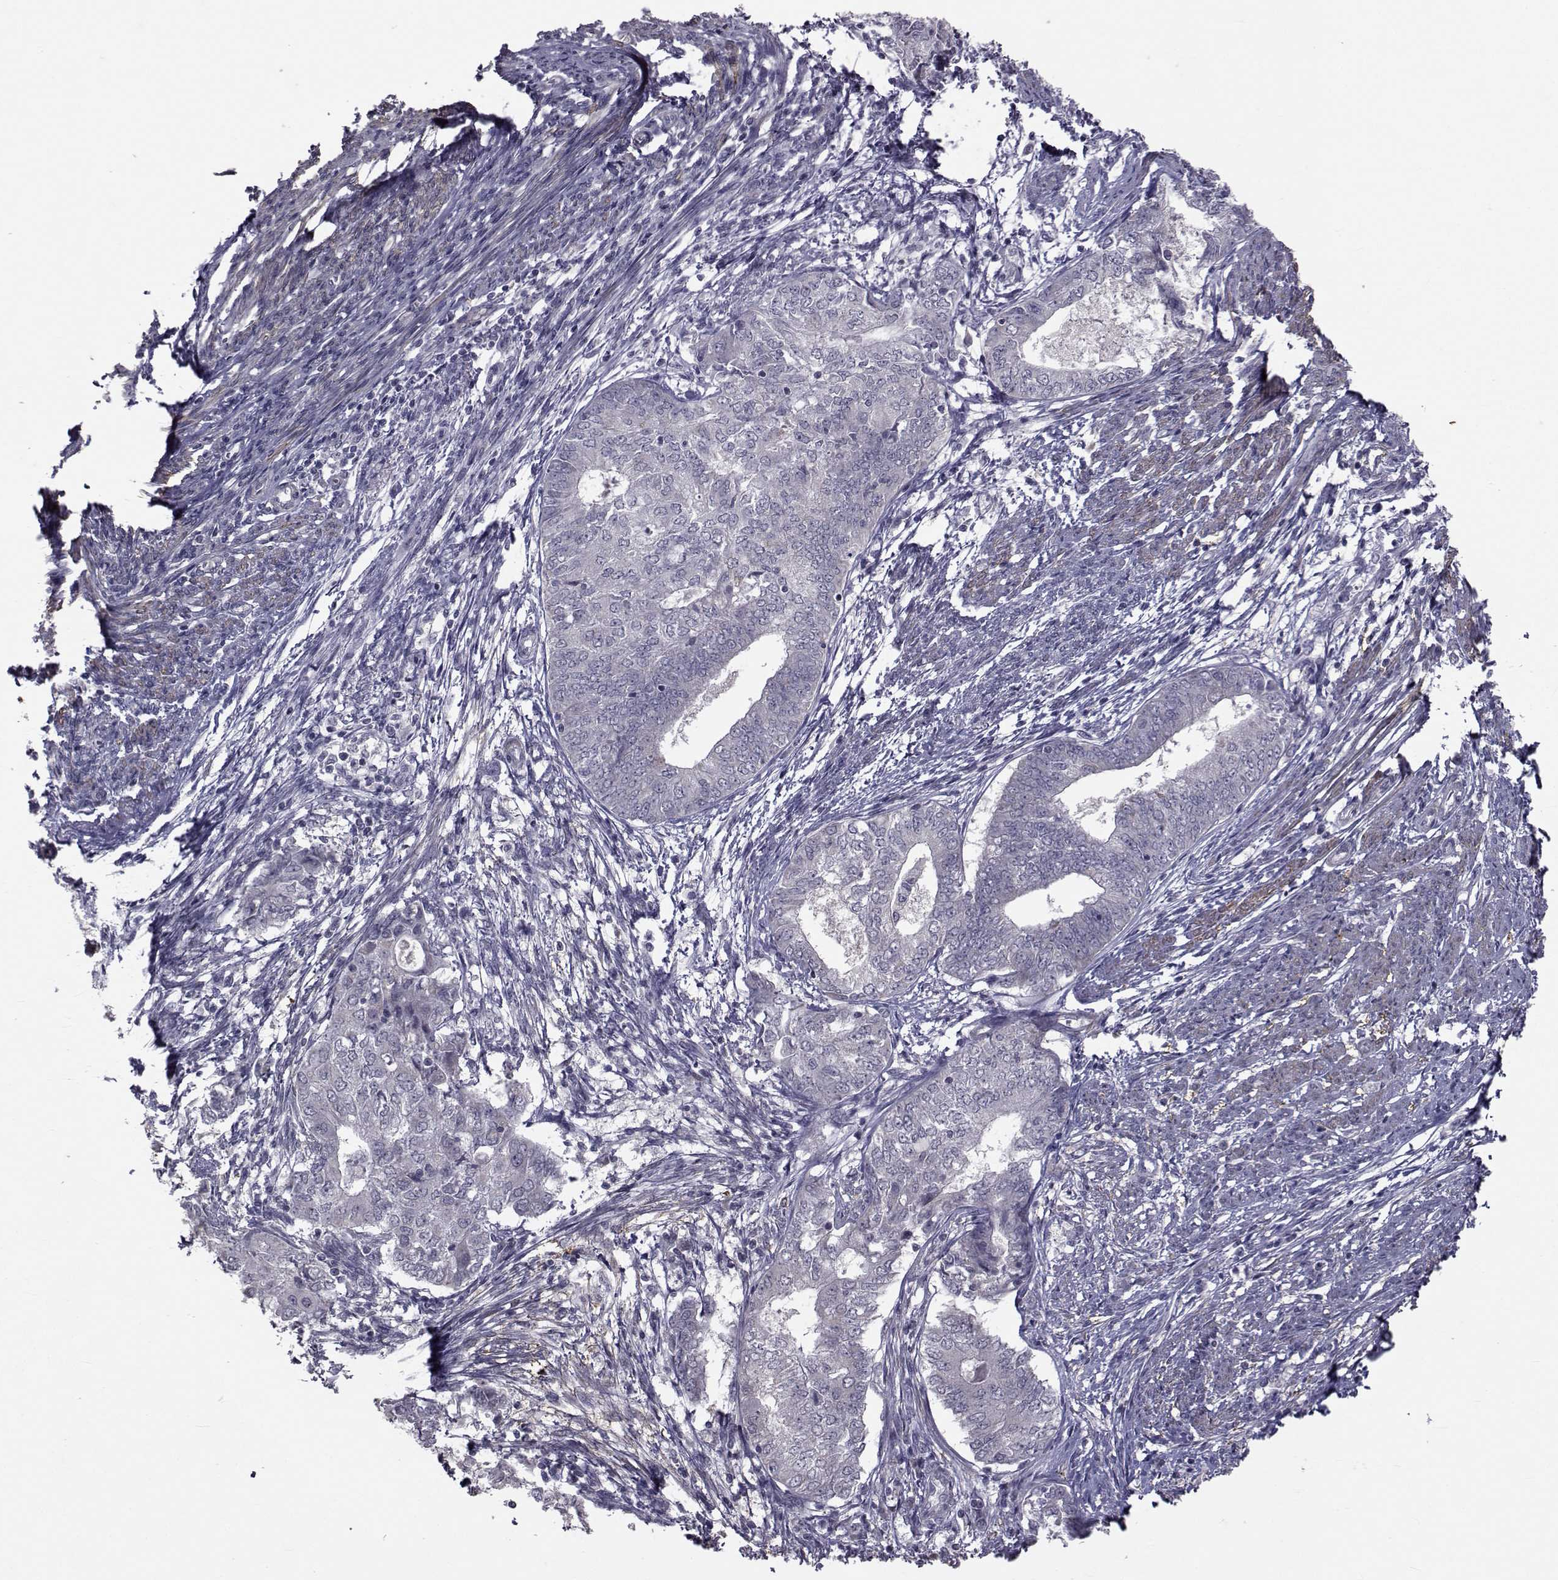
{"staining": {"intensity": "negative", "quantity": "none", "location": "none"}, "tissue": "endometrial cancer", "cell_type": "Tumor cells", "image_type": "cancer", "snomed": [{"axis": "morphology", "description": "Adenocarcinoma, NOS"}, {"axis": "topography", "description": "Endometrium"}], "caption": "There is no significant expression in tumor cells of endometrial adenocarcinoma. (DAB immunohistochemistry visualized using brightfield microscopy, high magnification).", "gene": "FDXR", "patient": {"sex": "female", "age": 62}}